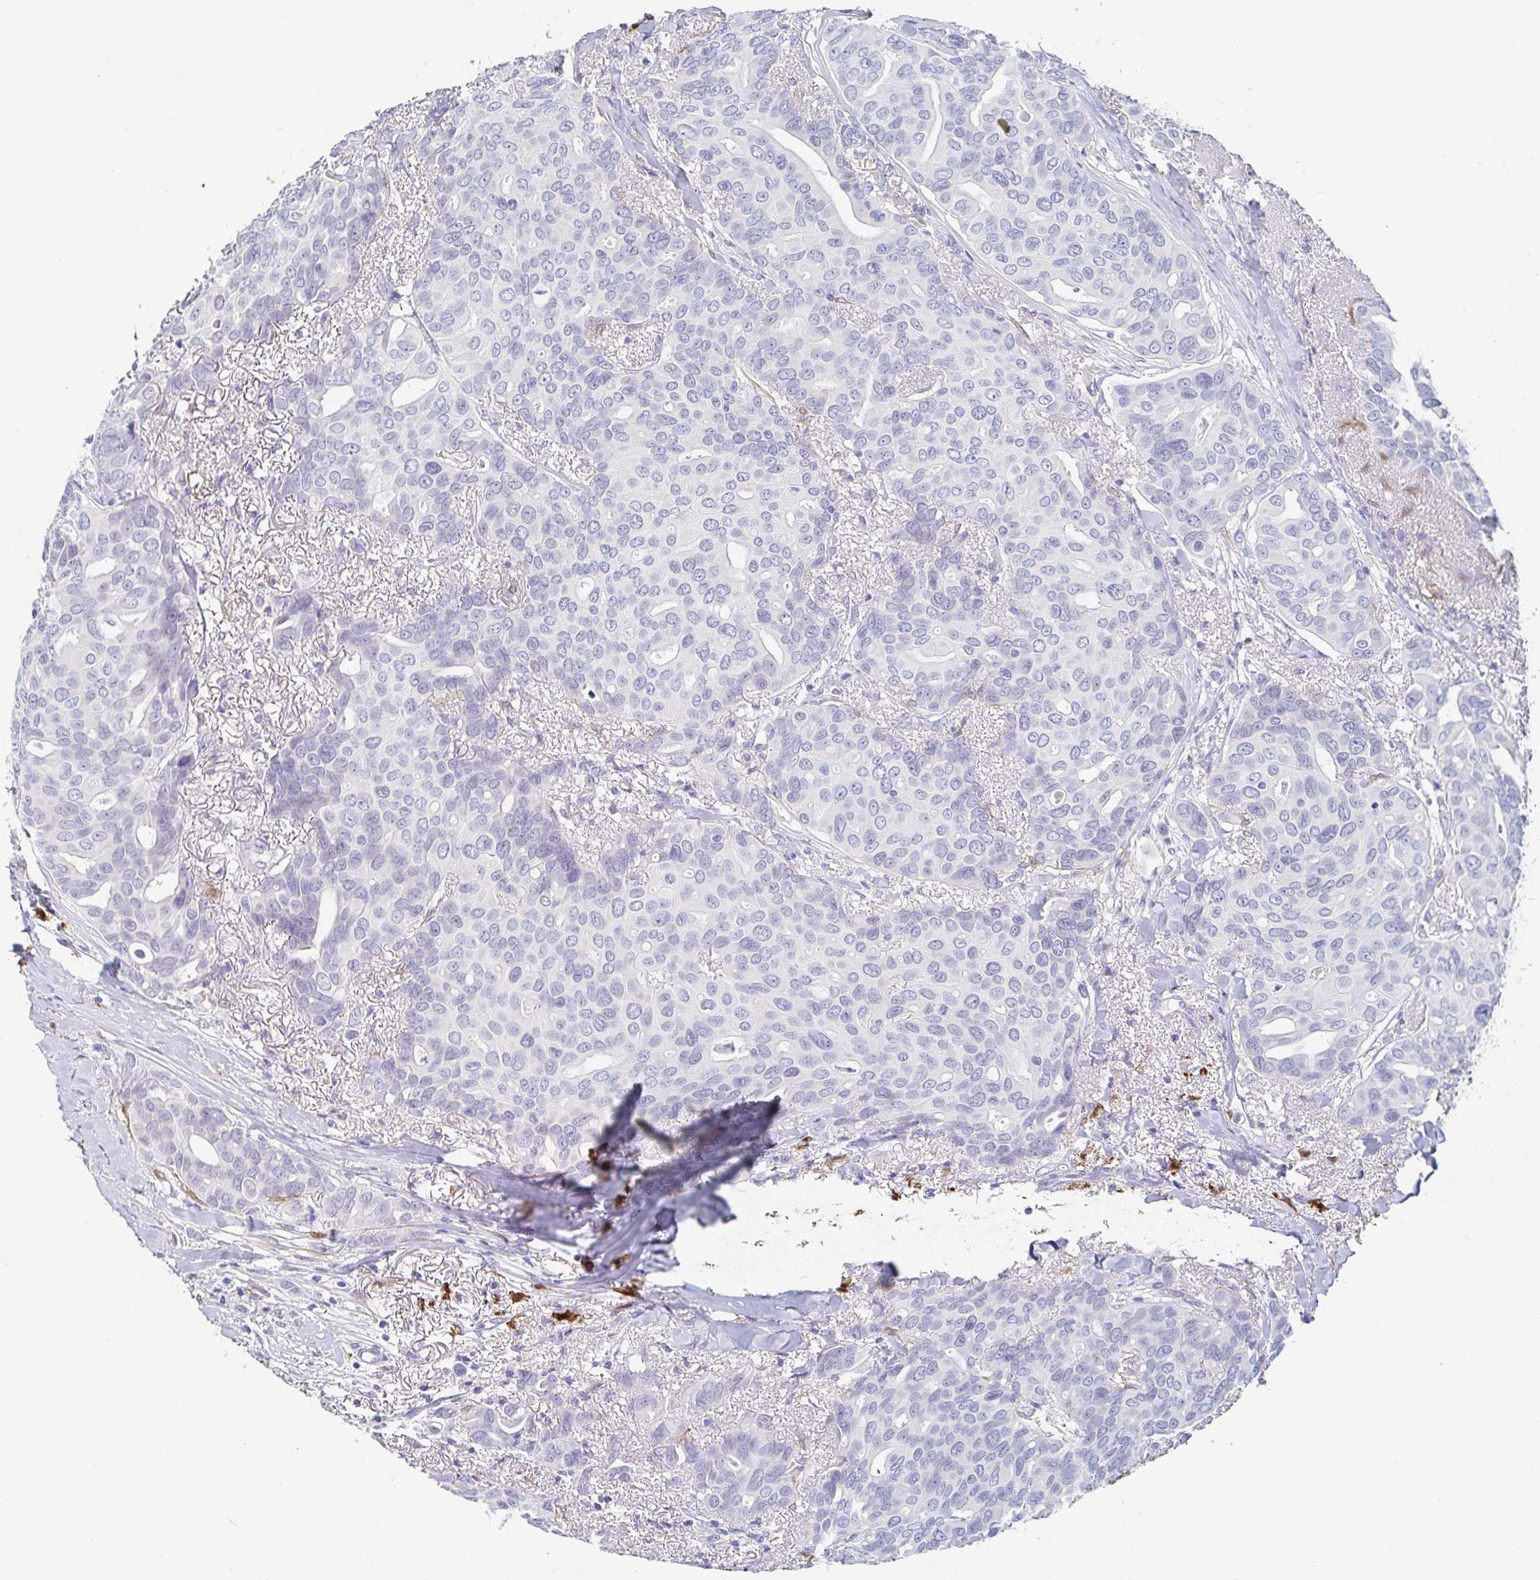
{"staining": {"intensity": "negative", "quantity": "none", "location": "none"}, "tissue": "breast cancer", "cell_type": "Tumor cells", "image_type": "cancer", "snomed": [{"axis": "morphology", "description": "Duct carcinoma"}, {"axis": "topography", "description": "Breast"}], "caption": "Tumor cells show no significant protein positivity in breast cancer (intraductal carcinoma).", "gene": "OR2A4", "patient": {"sex": "female", "age": 54}}